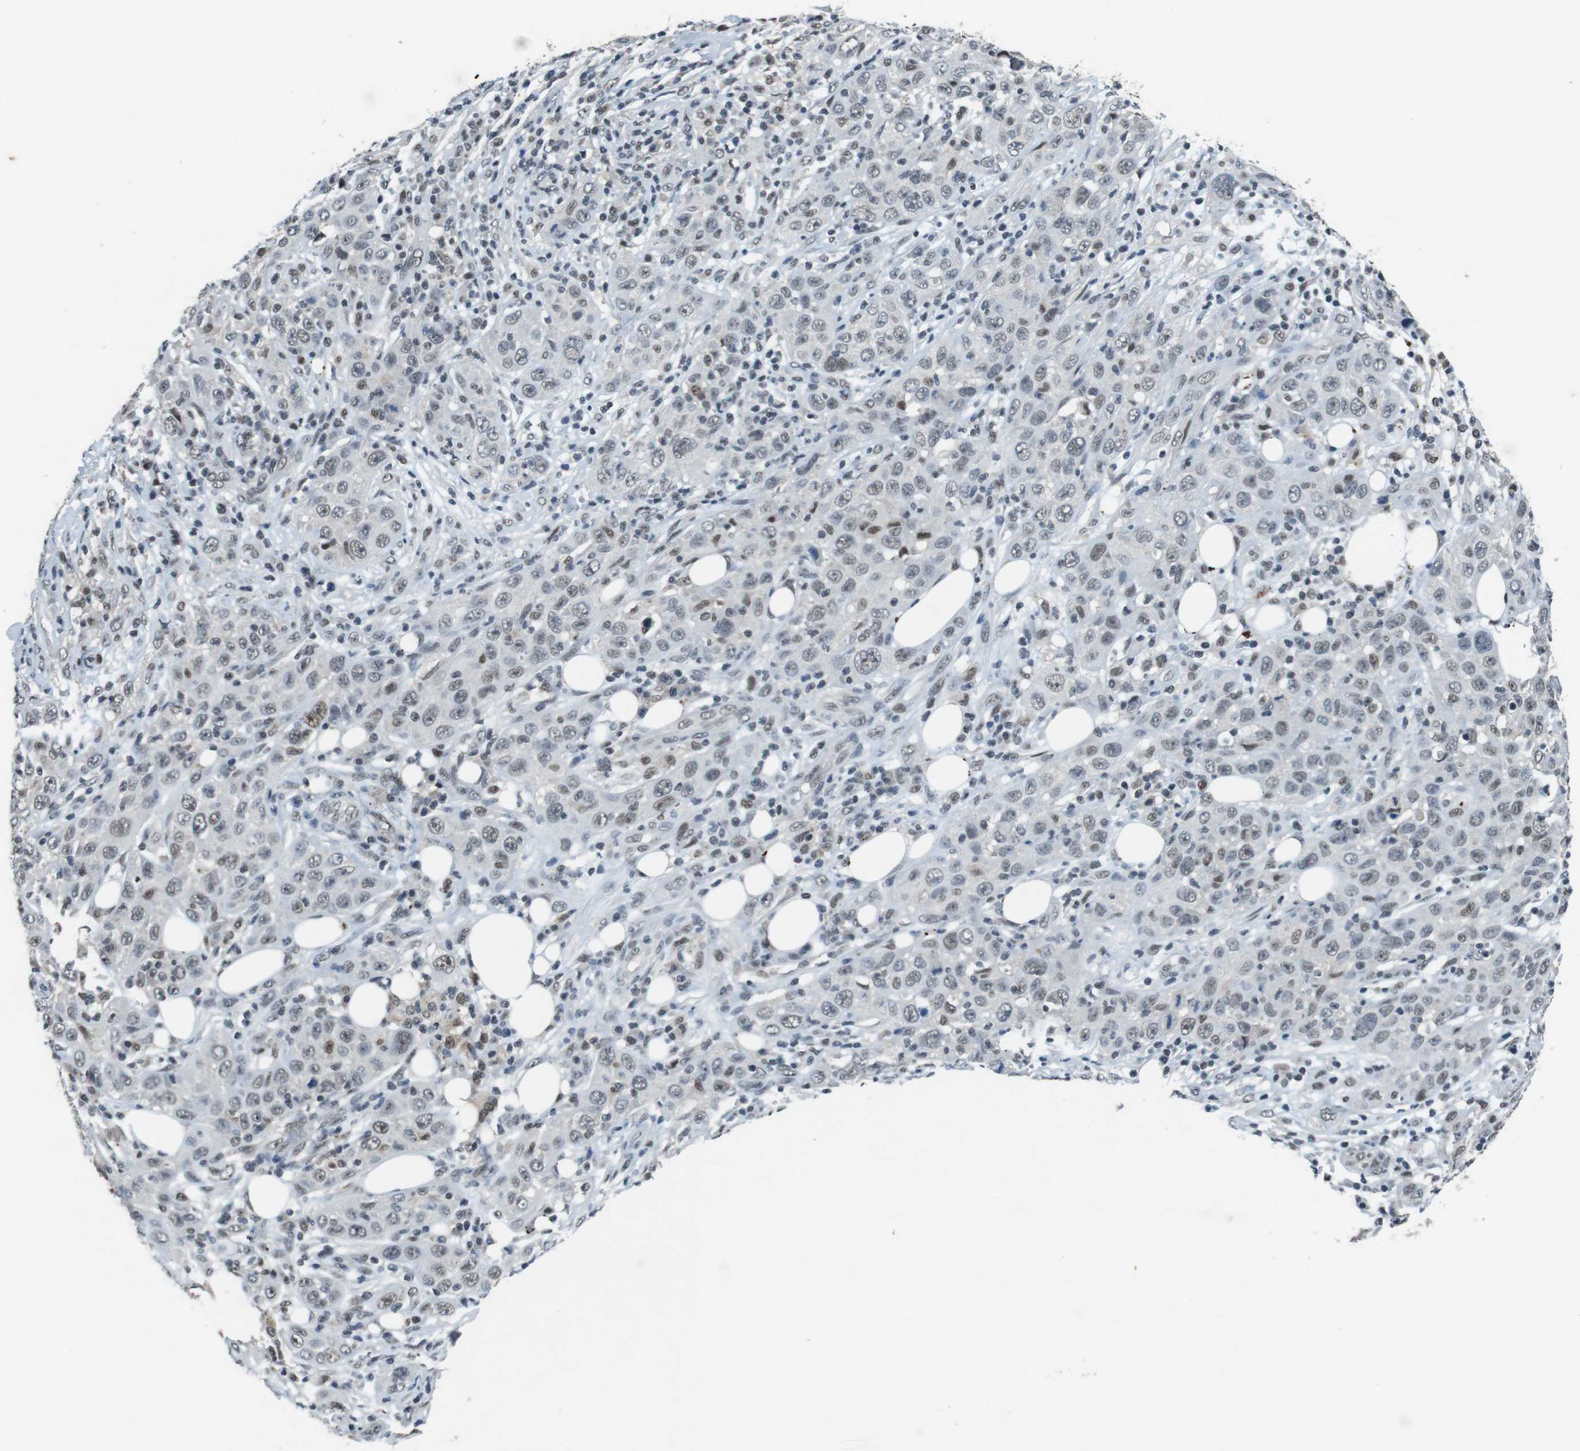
{"staining": {"intensity": "weak", "quantity": "25%-75%", "location": "nuclear"}, "tissue": "skin cancer", "cell_type": "Tumor cells", "image_type": "cancer", "snomed": [{"axis": "morphology", "description": "Squamous cell carcinoma, NOS"}, {"axis": "topography", "description": "Skin"}], "caption": "There is low levels of weak nuclear expression in tumor cells of squamous cell carcinoma (skin), as demonstrated by immunohistochemical staining (brown color).", "gene": "USP7", "patient": {"sex": "female", "age": 88}}